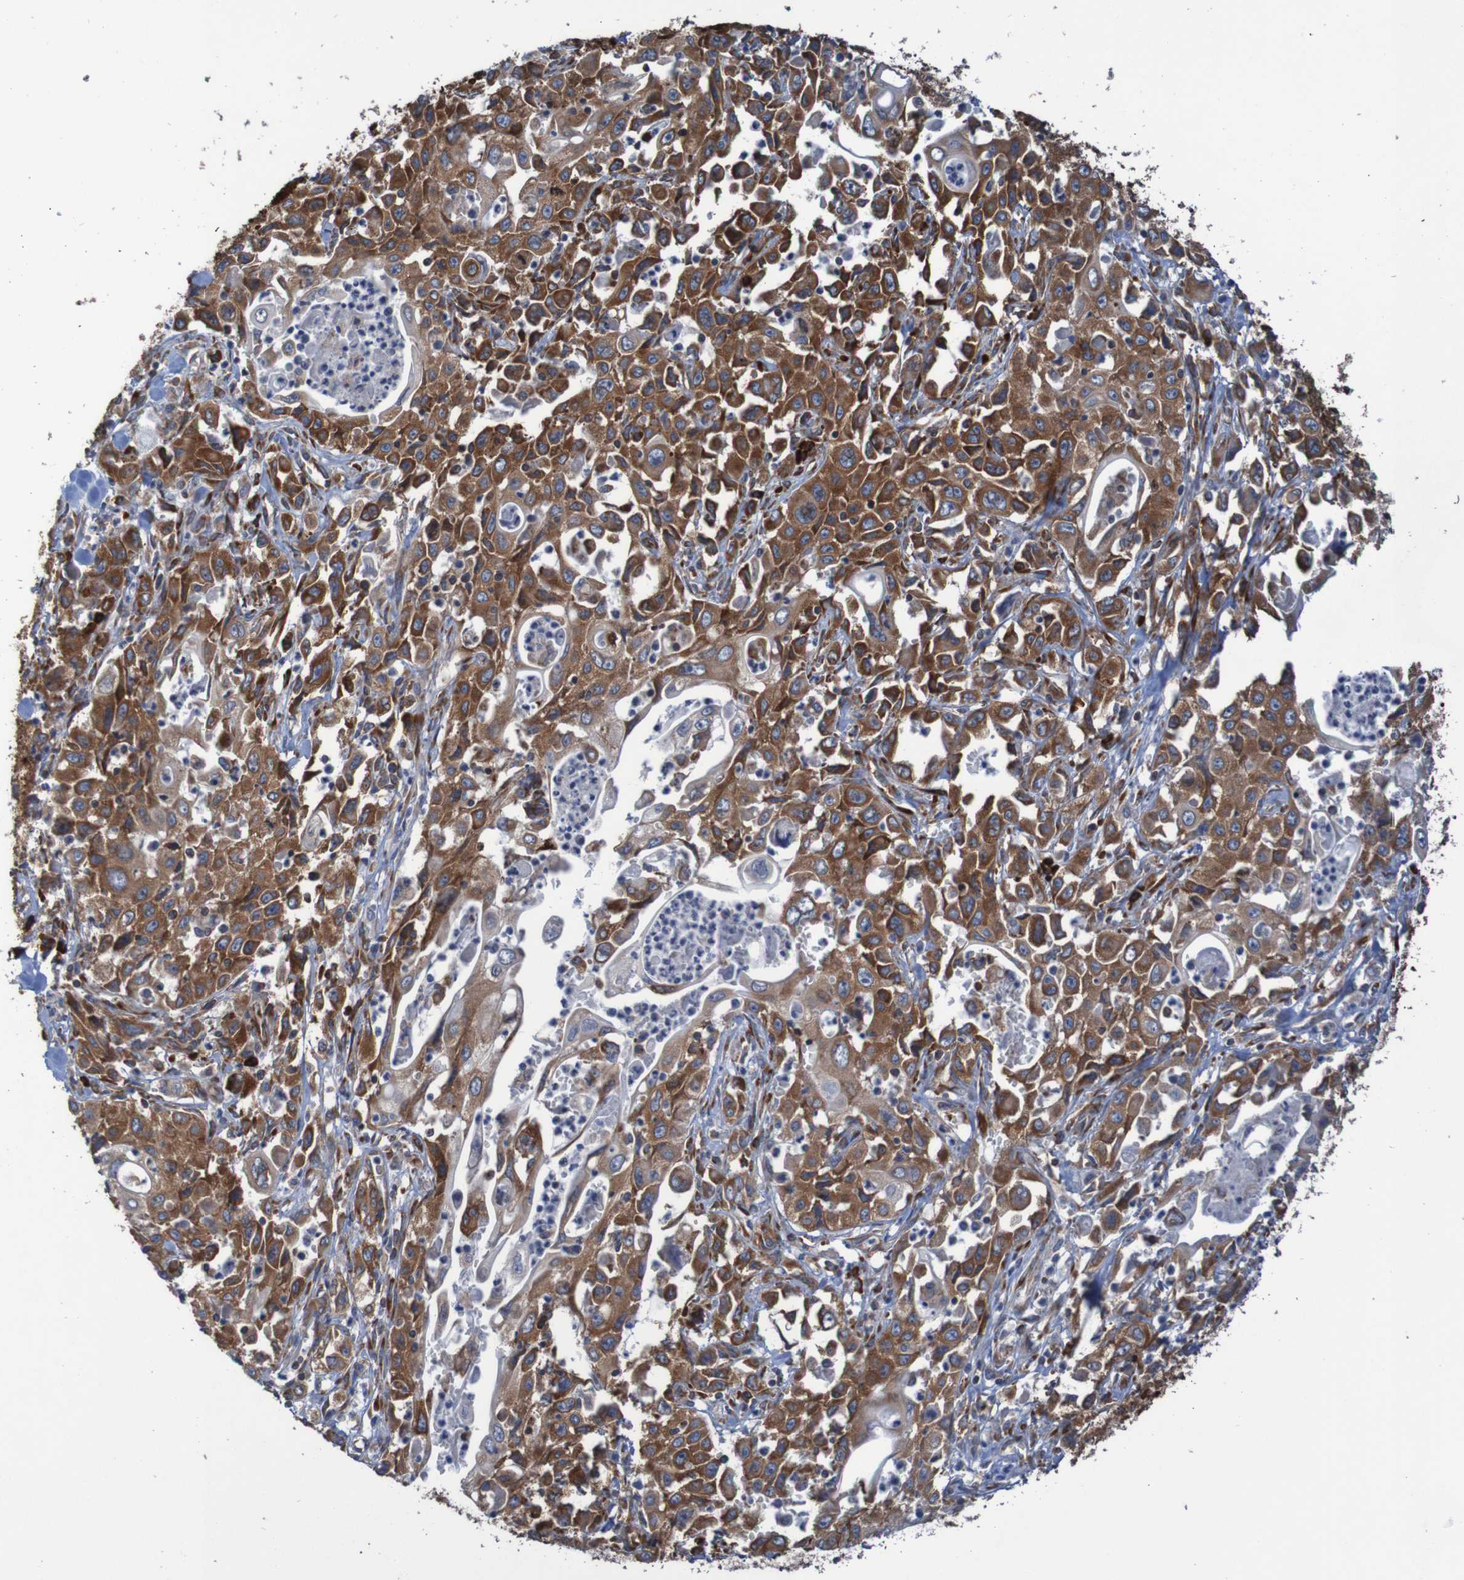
{"staining": {"intensity": "moderate", "quantity": ">75%", "location": "cytoplasmic/membranous"}, "tissue": "pancreatic cancer", "cell_type": "Tumor cells", "image_type": "cancer", "snomed": [{"axis": "morphology", "description": "Adenocarcinoma, NOS"}, {"axis": "topography", "description": "Pancreas"}], "caption": "A histopathology image showing moderate cytoplasmic/membranous positivity in approximately >75% of tumor cells in pancreatic cancer (adenocarcinoma), as visualized by brown immunohistochemical staining.", "gene": "RPL10", "patient": {"sex": "male", "age": 70}}